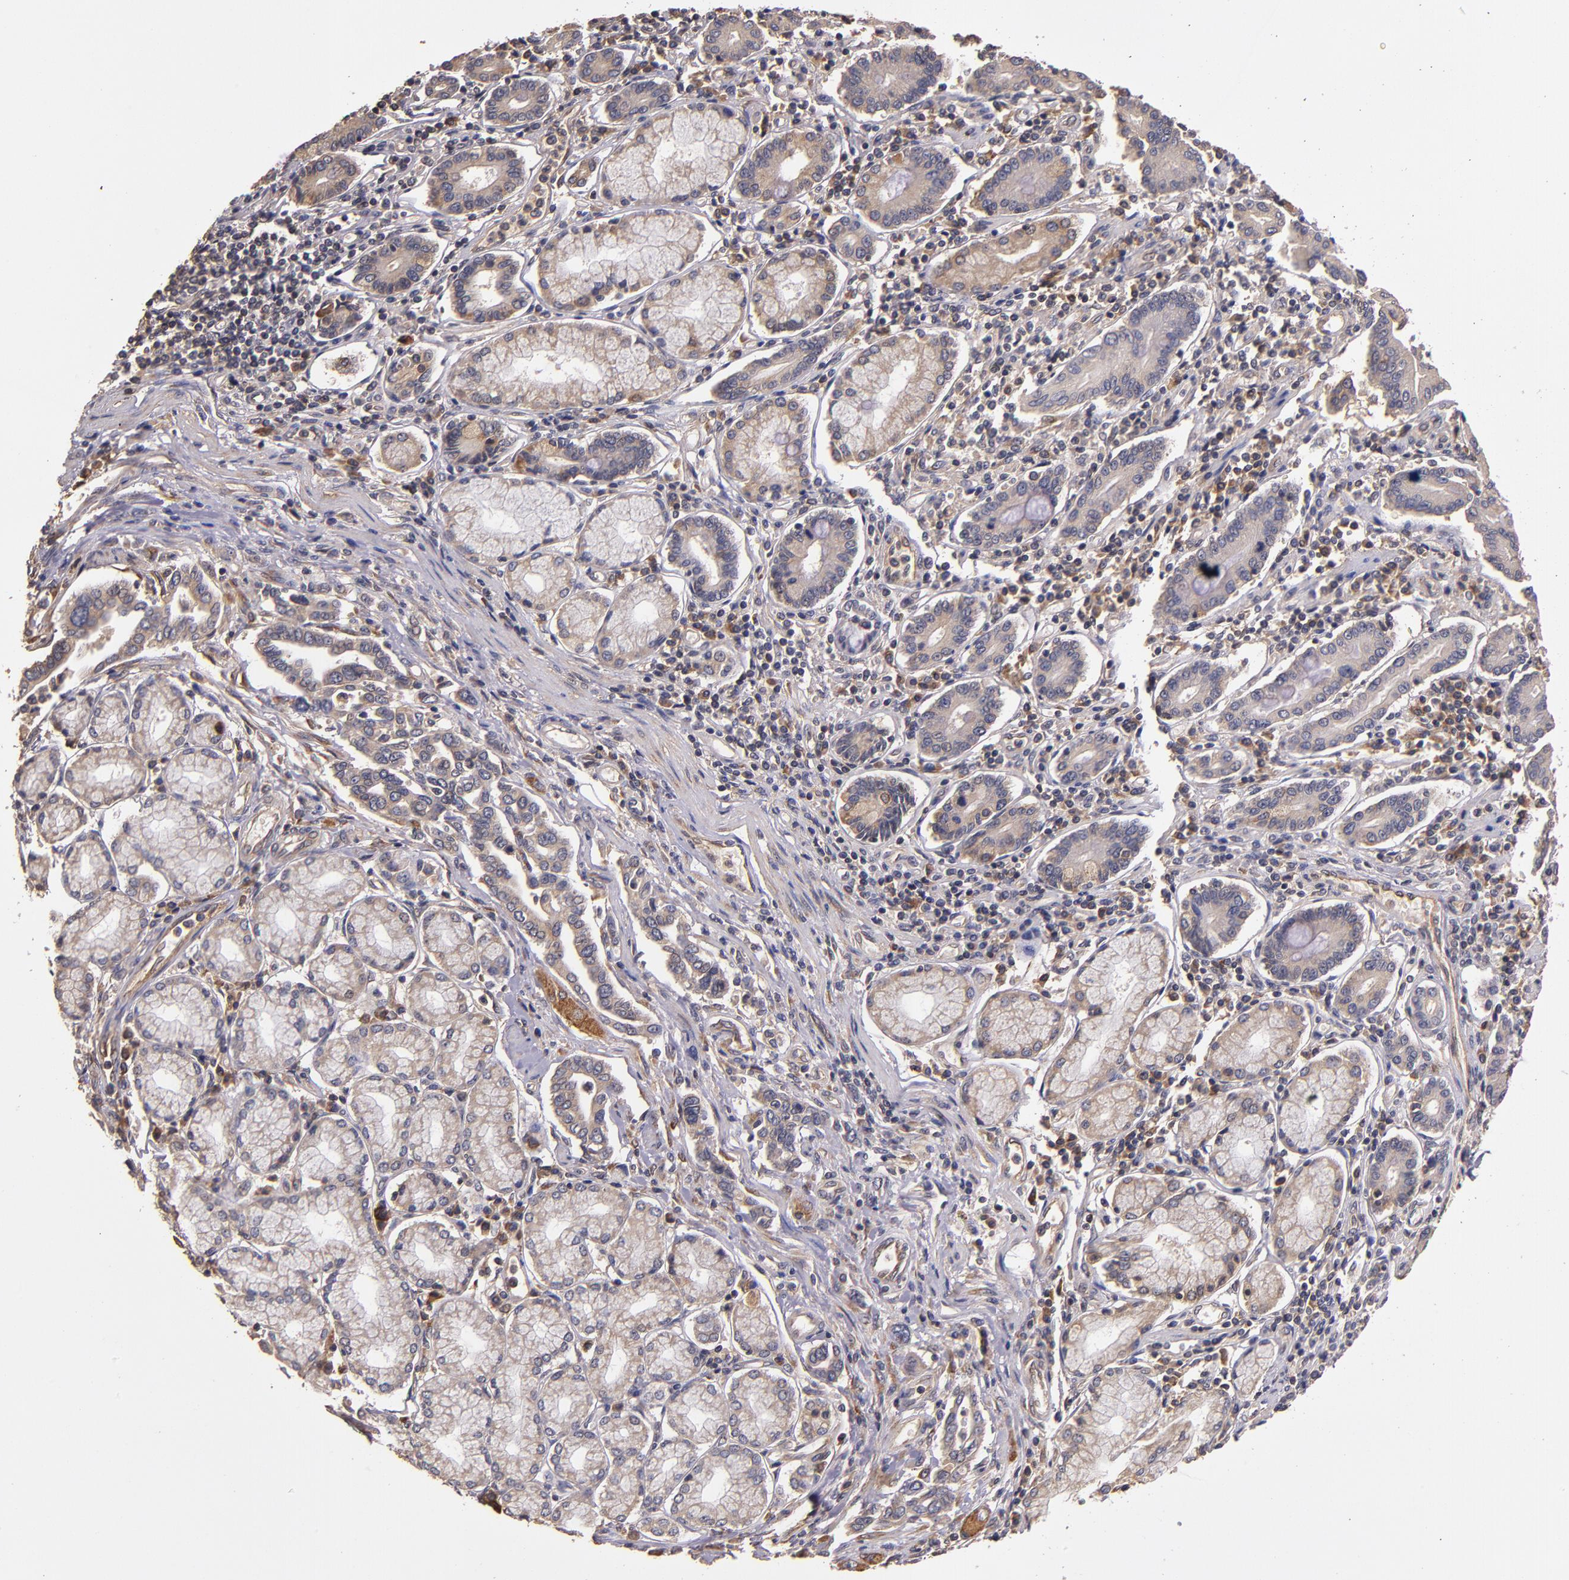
{"staining": {"intensity": "weak", "quantity": ">75%", "location": "cytoplasmic/membranous"}, "tissue": "pancreatic cancer", "cell_type": "Tumor cells", "image_type": "cancer", "snomed": [{"axis": "morphology", "description": "Adenocarcinoma, NOS"}, {"axis": "topography", "description": "Pancreas"}], "caption": "The micrograph demonstrates a brown stain indicating the presence of a protein in the cytoplasmic/membranous of tumor cells in pancreatic cancer. The protein of interest is shown in brown color, while the nuclei are stained blue.", "gene": "PRAF2", "patient": {"sex": "female", "age": 57}}